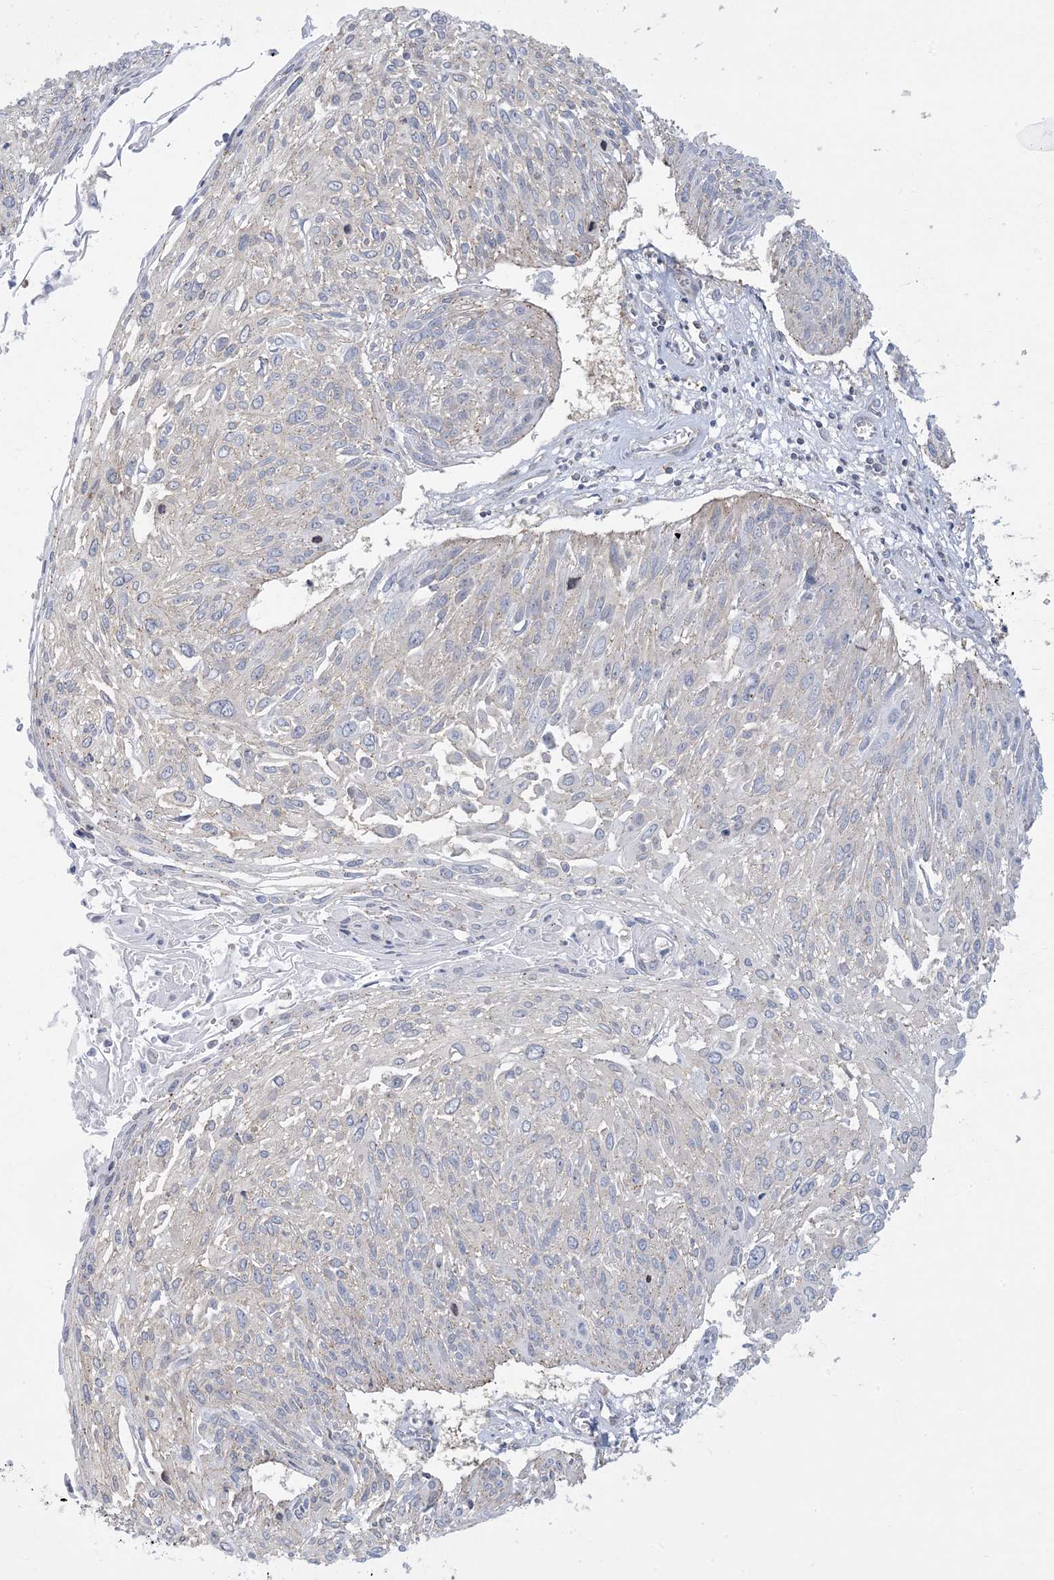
{"staining": {"intensity": "negative", "quantity": "none", "location": "none"}, "tissue": "cervical cancer", "cell_type": "Tumor cells", "image_type": "cancer", "snomed": [{"axis": "morphology", "description": "Squamous cell carcinoma, NOS"}, {"axis": "topography", "description": "Cervix"}], "caption": "IHC image of squamous cell carcinoma (cervical) stained for a protein (brown), which reveals no positivity in tumor cells.", "gene": "SLAMF9", "patient": {"sex": "female", "age": 51}}